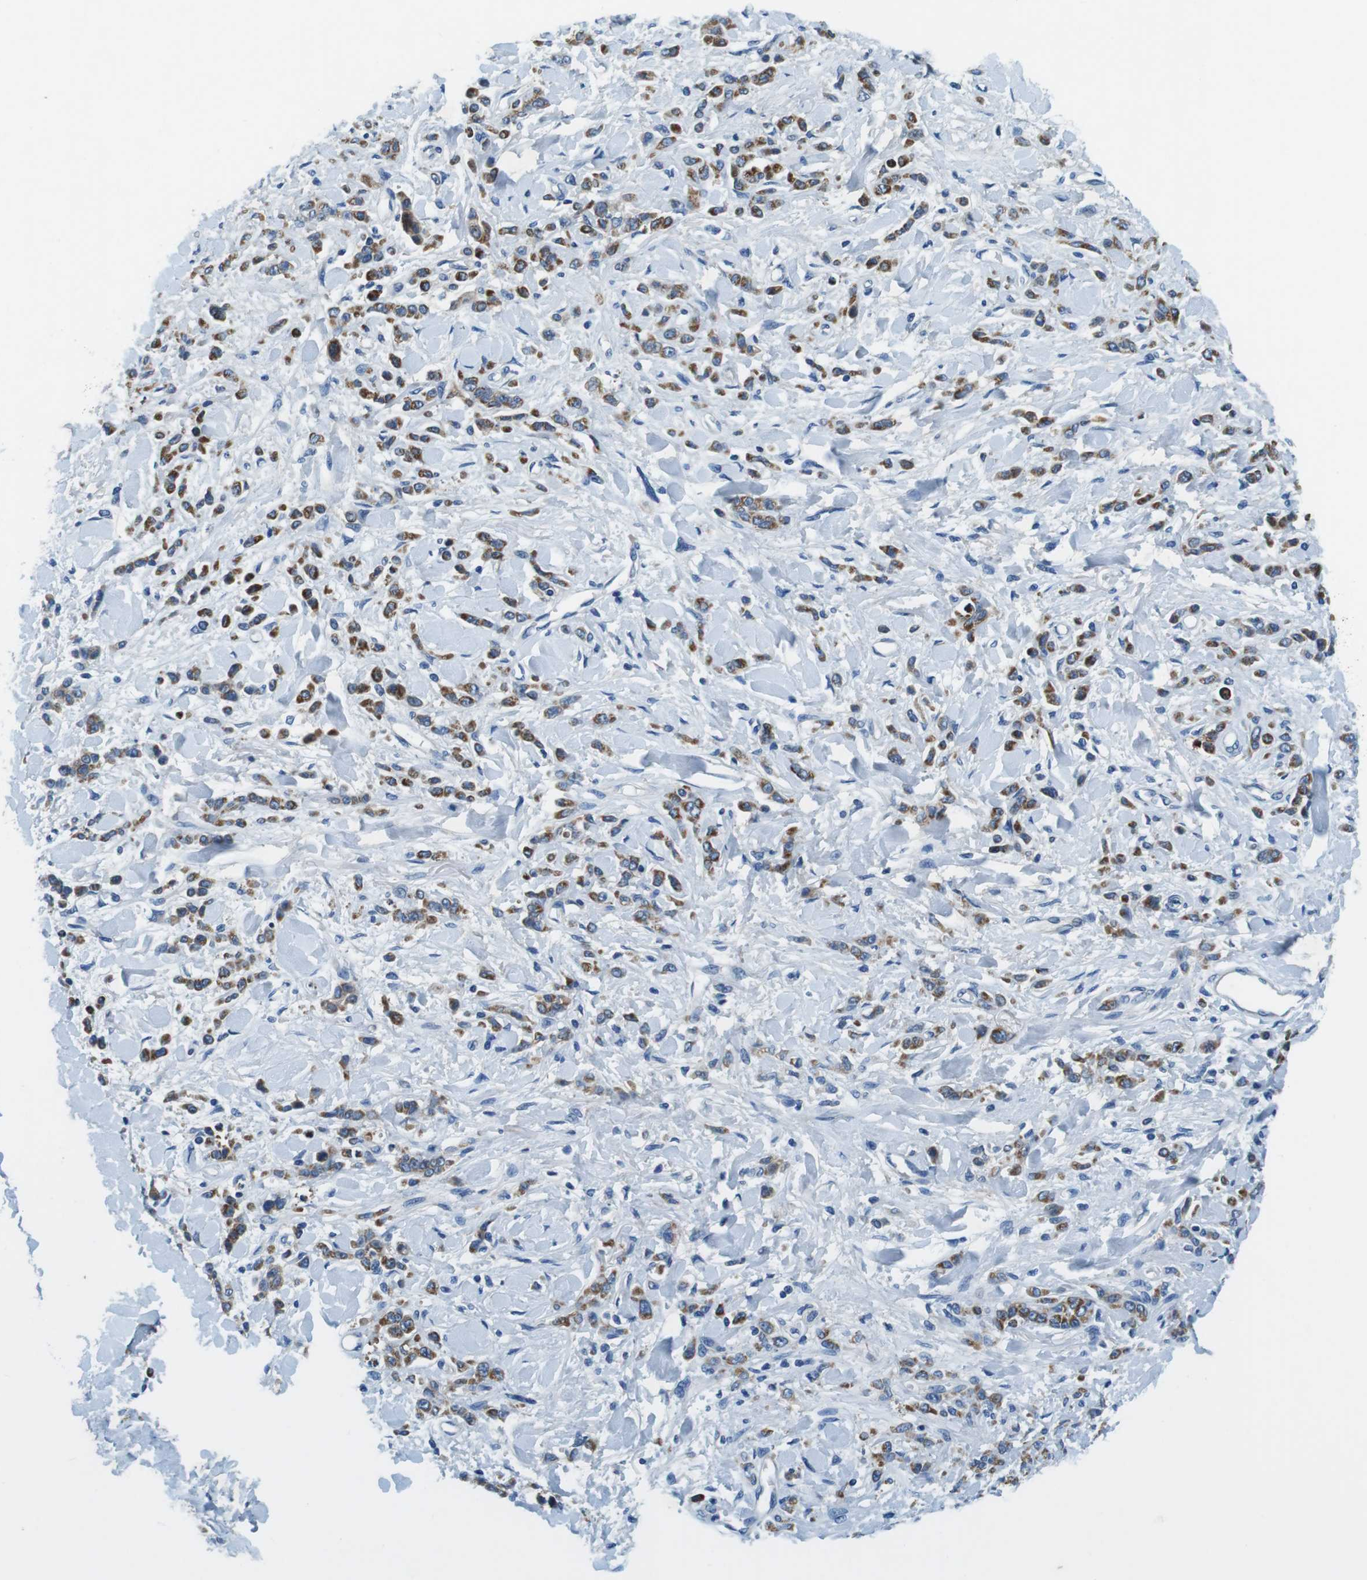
{"staining": {"intensity": "moderate", "quantity": ">75%", "location": "cytoplasmic/membranous"}, "tissue": "stomach cancer", "cell_type": "Tumor cells", "image_type": "cancer", "snomed": [{"axis": "morphology", "description": "Normal tissue, NOS"}, {"axis": "morphology", "description": "Adenocarcinoma, NOS"}, {"axis": "topography", "description": "Stomach"}], "caption": "Immunohistochemistry image of neoplastic tissue: adenocarcinoma (stomach) stained using immunohistochemistry displays medium levels of moderate protein expression localized specifically in the cytoplasmic/membranous of tumor cells, appearing as a cytoplasmic/membranous brown color.", "gene": "DENND4C", "patient": {"sex": "male", "age": 82}}